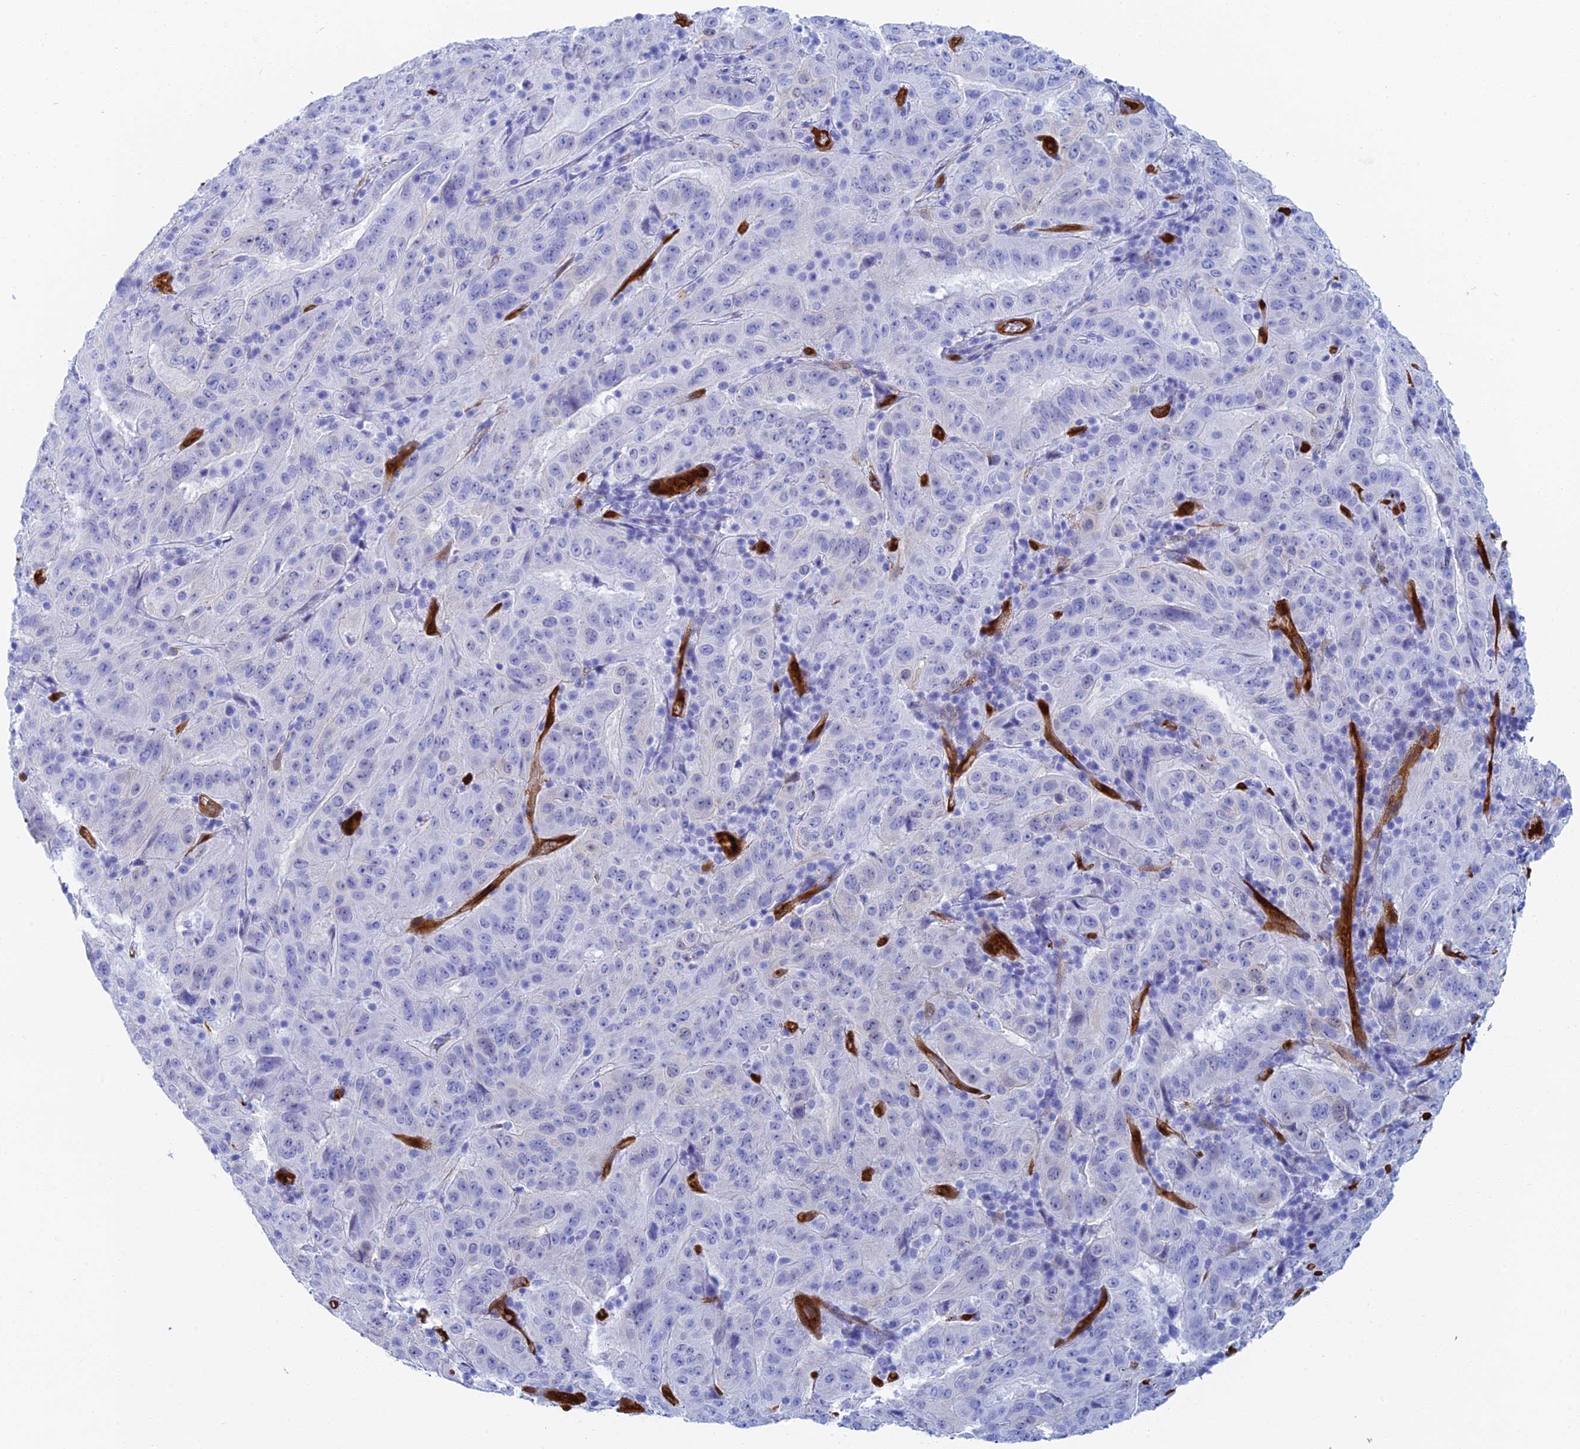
{"staining": {"intensity": "negative", "quantity": "none", "location": "none"}, "tissue": "pancreatic cancer", "cell_type": "Tumor cells", "image_type": "cancer", "snomed": [{"axis": "morphology", "description": "Adenocarcinoma, NOS"}, {"axis": "topography", "description": "Pancreas"}], "caption": "Tumor cells show no significant staining in adenocarcinoma (pancreatic). (DAB immunohistochemistry visualized using brightfield microscopy, high magnification).", "gene": "CRIP2", "patient": {"sex": "male", "age": 63}}